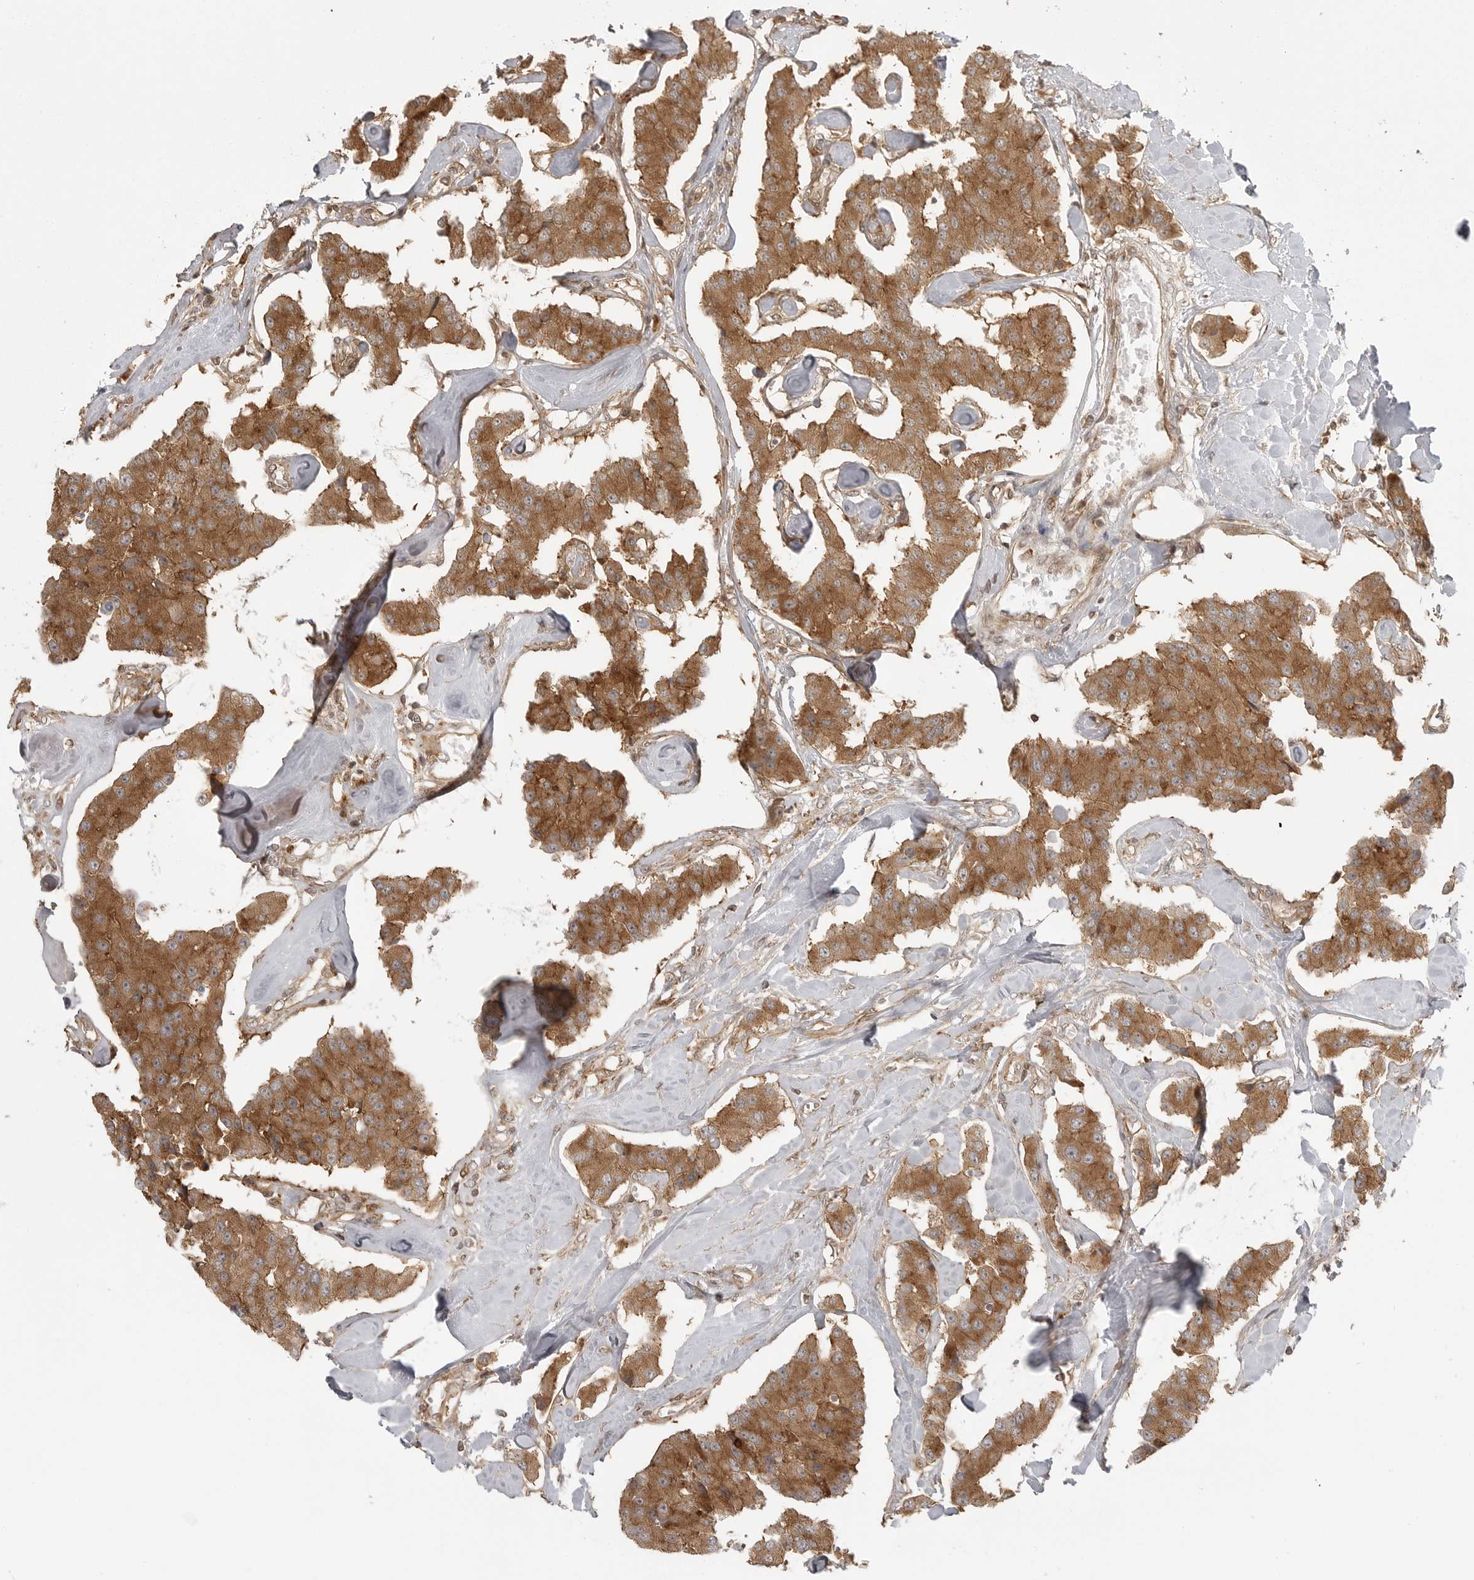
{"staining": {"intensity": "moderate", "quantity": ">75%", "location": "cytoplasmic/membranous"}, "tissue": "carcinoid", "cell_type": "Tumor cells", "image_type": "cancer", "snomed": [{"axis": "morphology", "description": "Carcinoid, malignant, NOS"}, {"axis": "topography", "description": "Pancreas"}], "caption": "A brown stain shows moderate cytoplasmic/membranous positivity of a protein in human malignant carcinoid tumor cells.", "gene": "FAT3", "patient": {"sex": "male", "age": 41}}